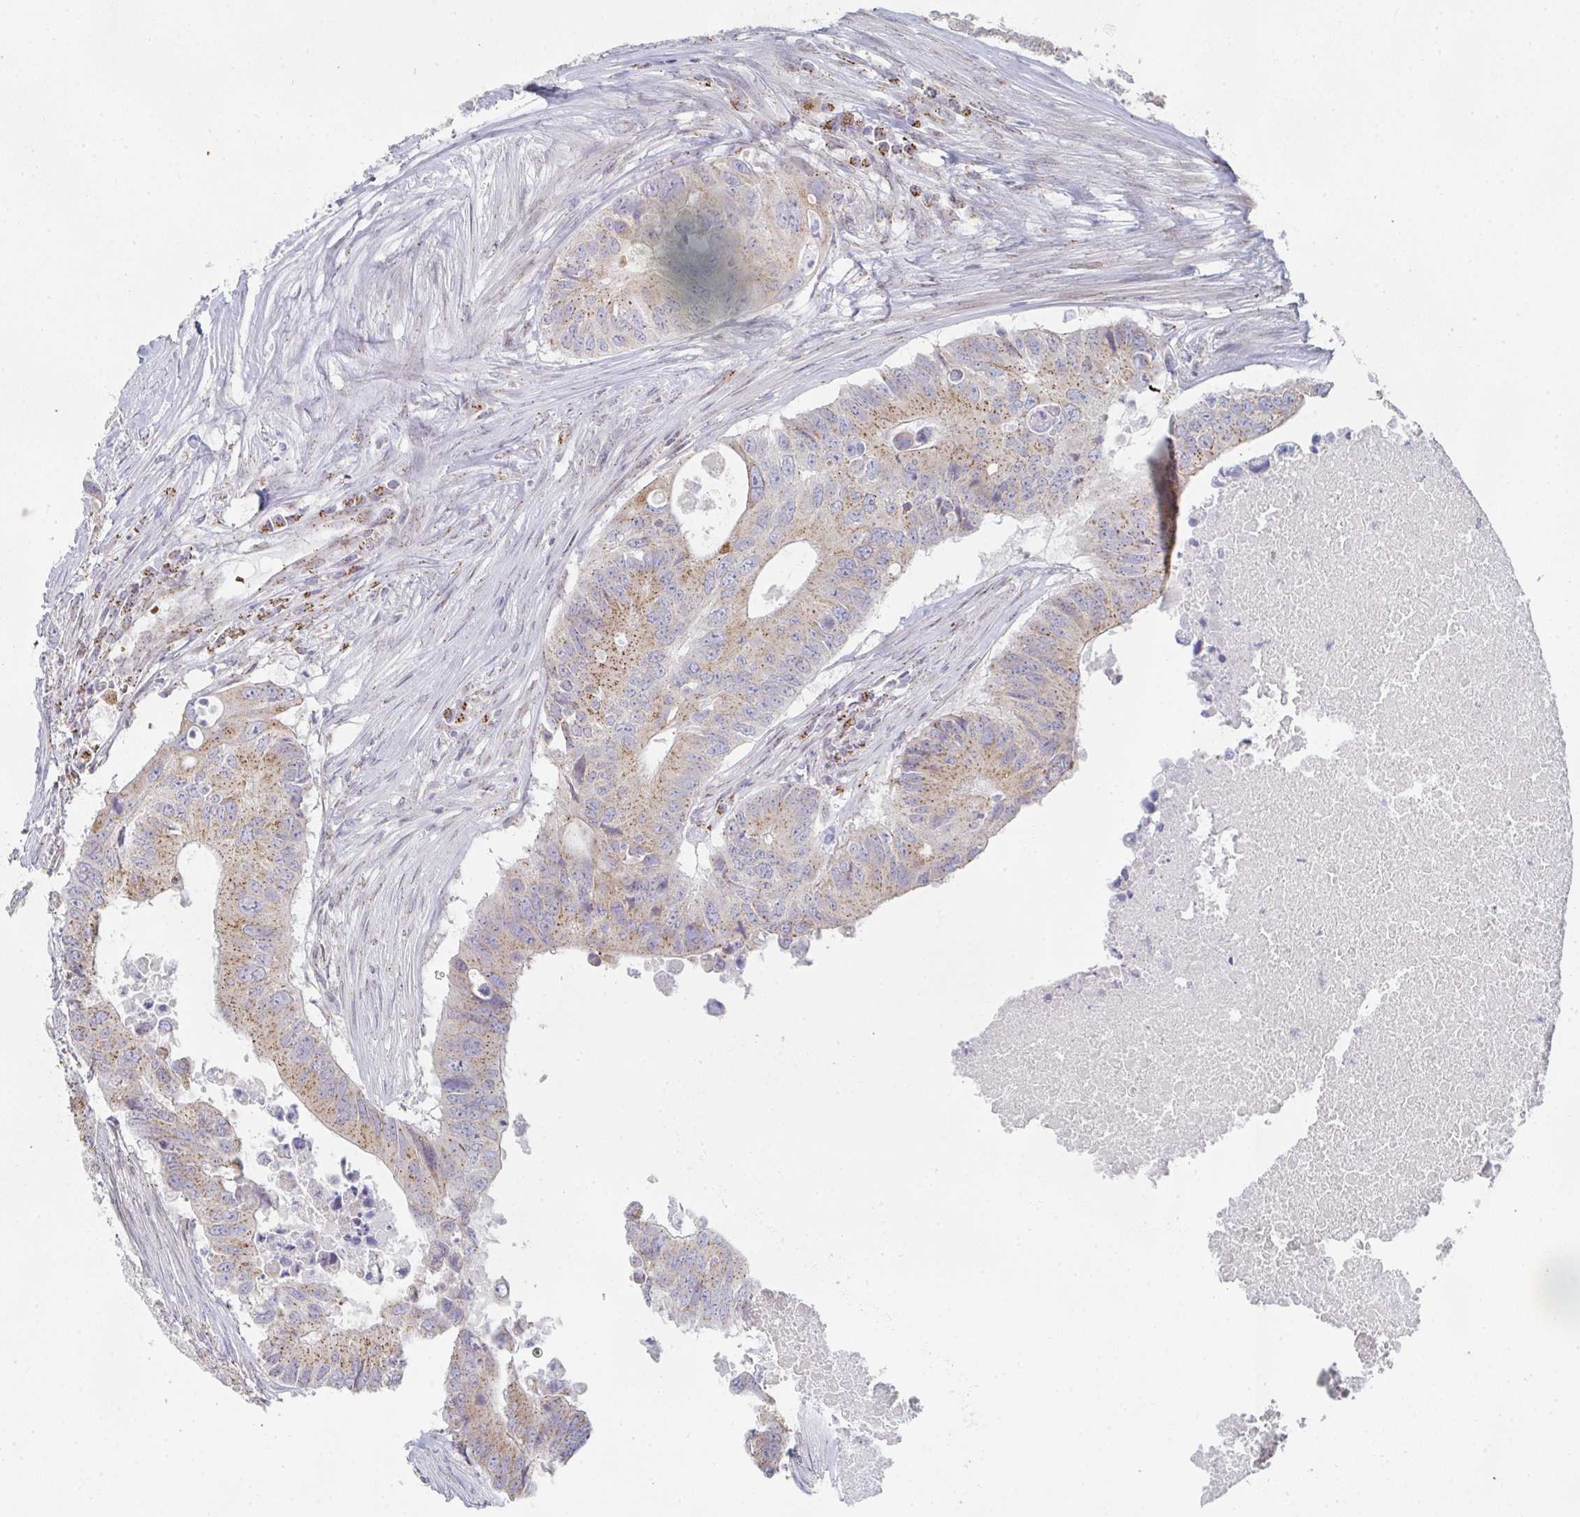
{"staining": {"intensity": "moderate", "quantity": ">75%", "location": "cytoplasmic/membranous"}, "tissue": "colorectal cancer", "cell_type": "Tumor cells", "image_type": "cancer", "snomed": [{"axis": "morphology", "description": "Adenocarcinoma, NOS"}, {"axis": "topography", "description": "Colon"}], "caption": "This is a histology image of immunohistochemistry staining of colorectal cancer, which shows moderate staining in the cytoplasmic/membranous of tumor cells.", "gene": "ZNF526", "patient": {"sex": "male", "age": 71}}